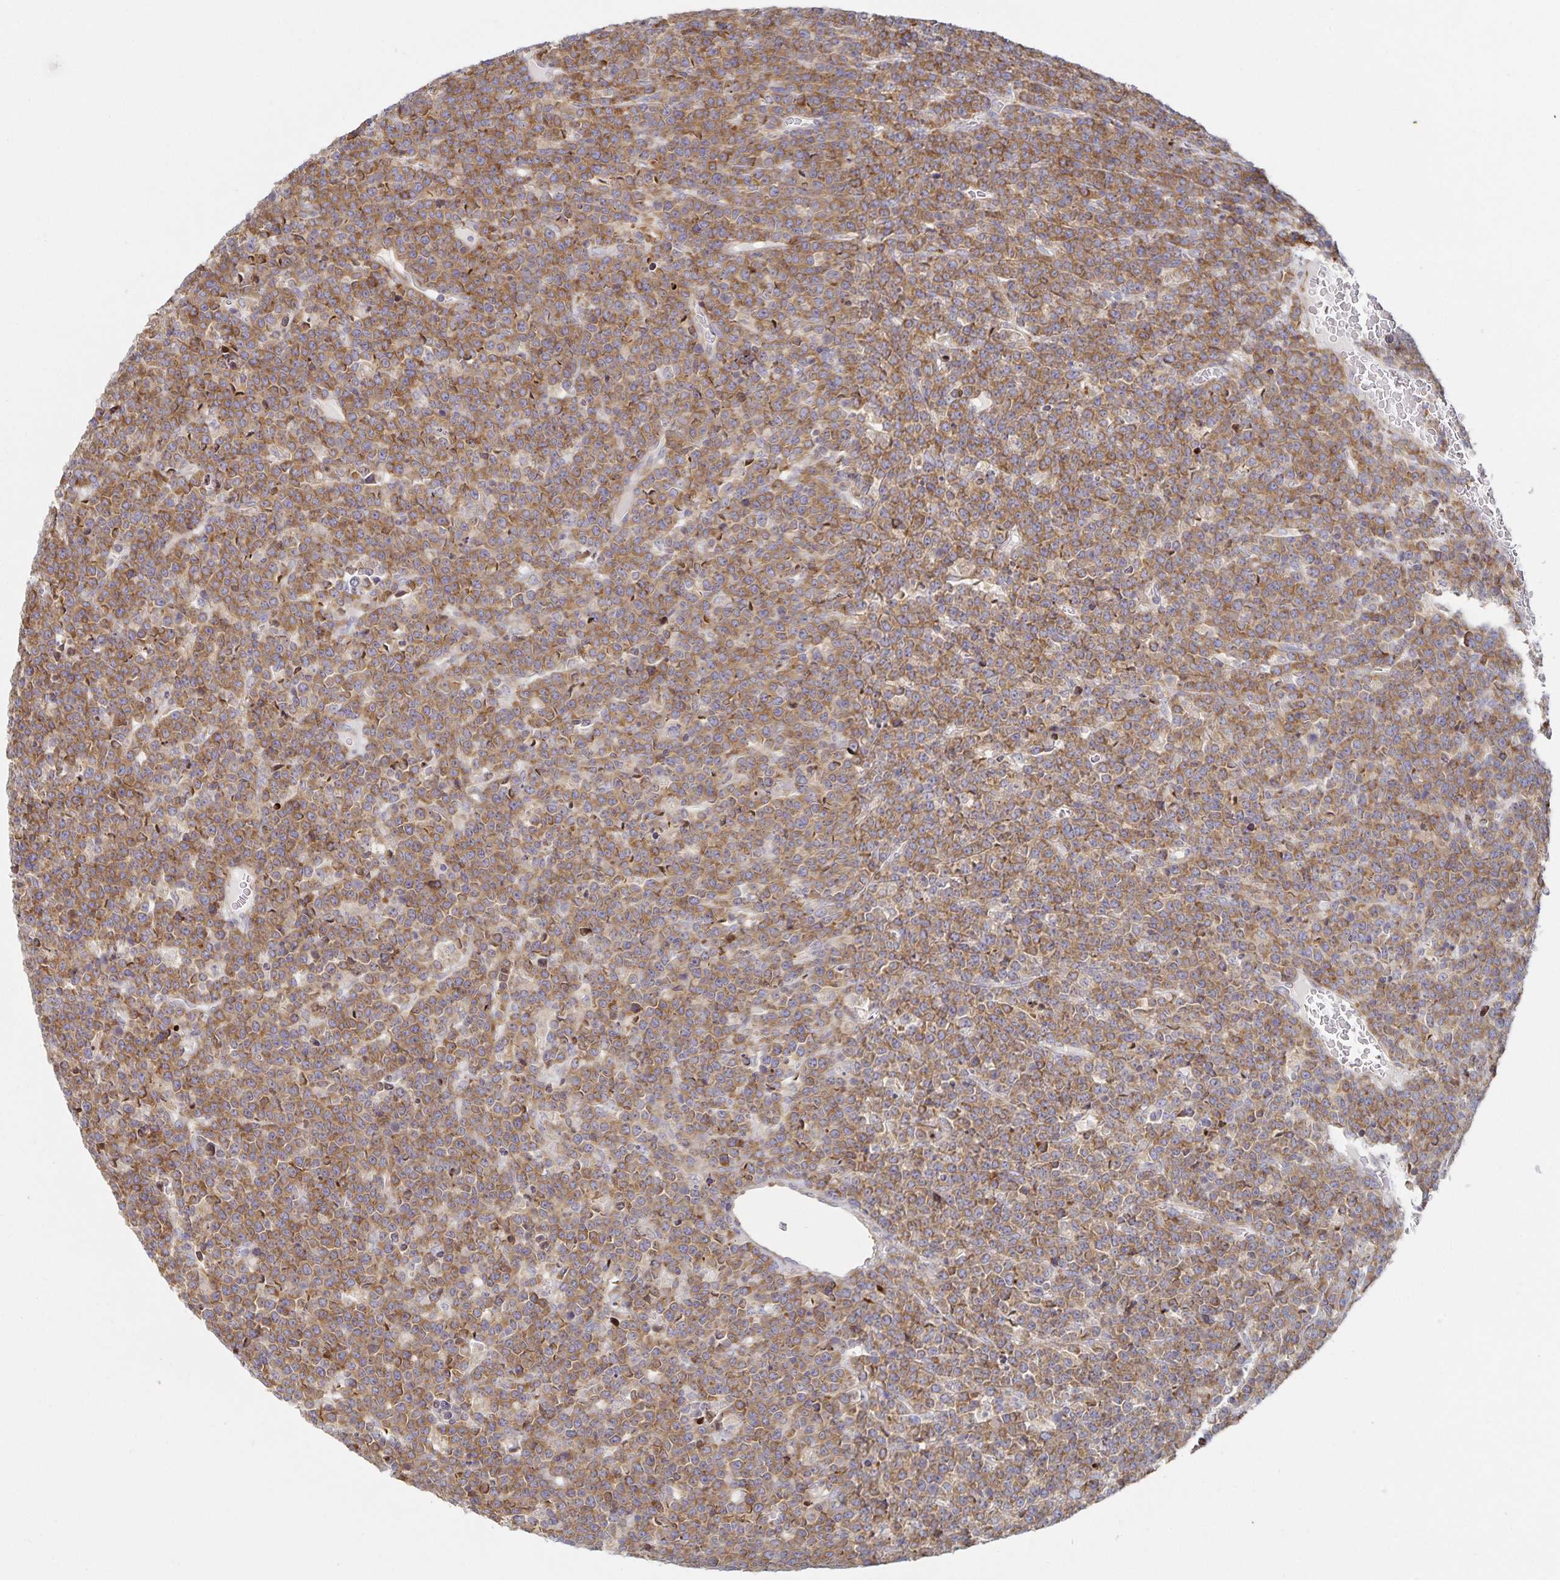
{"staining": {"intensity": "moderate", "quantity": ">75%", "location": "cytoplasmic/membranous"}, "tissue": "lymphoma", "cell_type": "Tumor cells", "image_type": "cancer", "snomed": [{"axis": "morphology", "description": "Malignant lymphoma, non-Hodgkin's type, High grade"}, {"axis": "topography", "description": "Ovary"}], "caption": "Protein analysis of malignant lymphoma, non-Hodgkin's type (high-grade) tissue demonstrates moderate cytoplasmic/membranous positivity in approximately >75% of tumor cells. The protein of interest is stained brown, and the nuclei are stained in blue (DAB (3,3'-diaminobenzidine) IHC with brightfield microscopy, high magnification).", "gene": "NOMO1", "patient": {"sex": "female", "age": 56}}